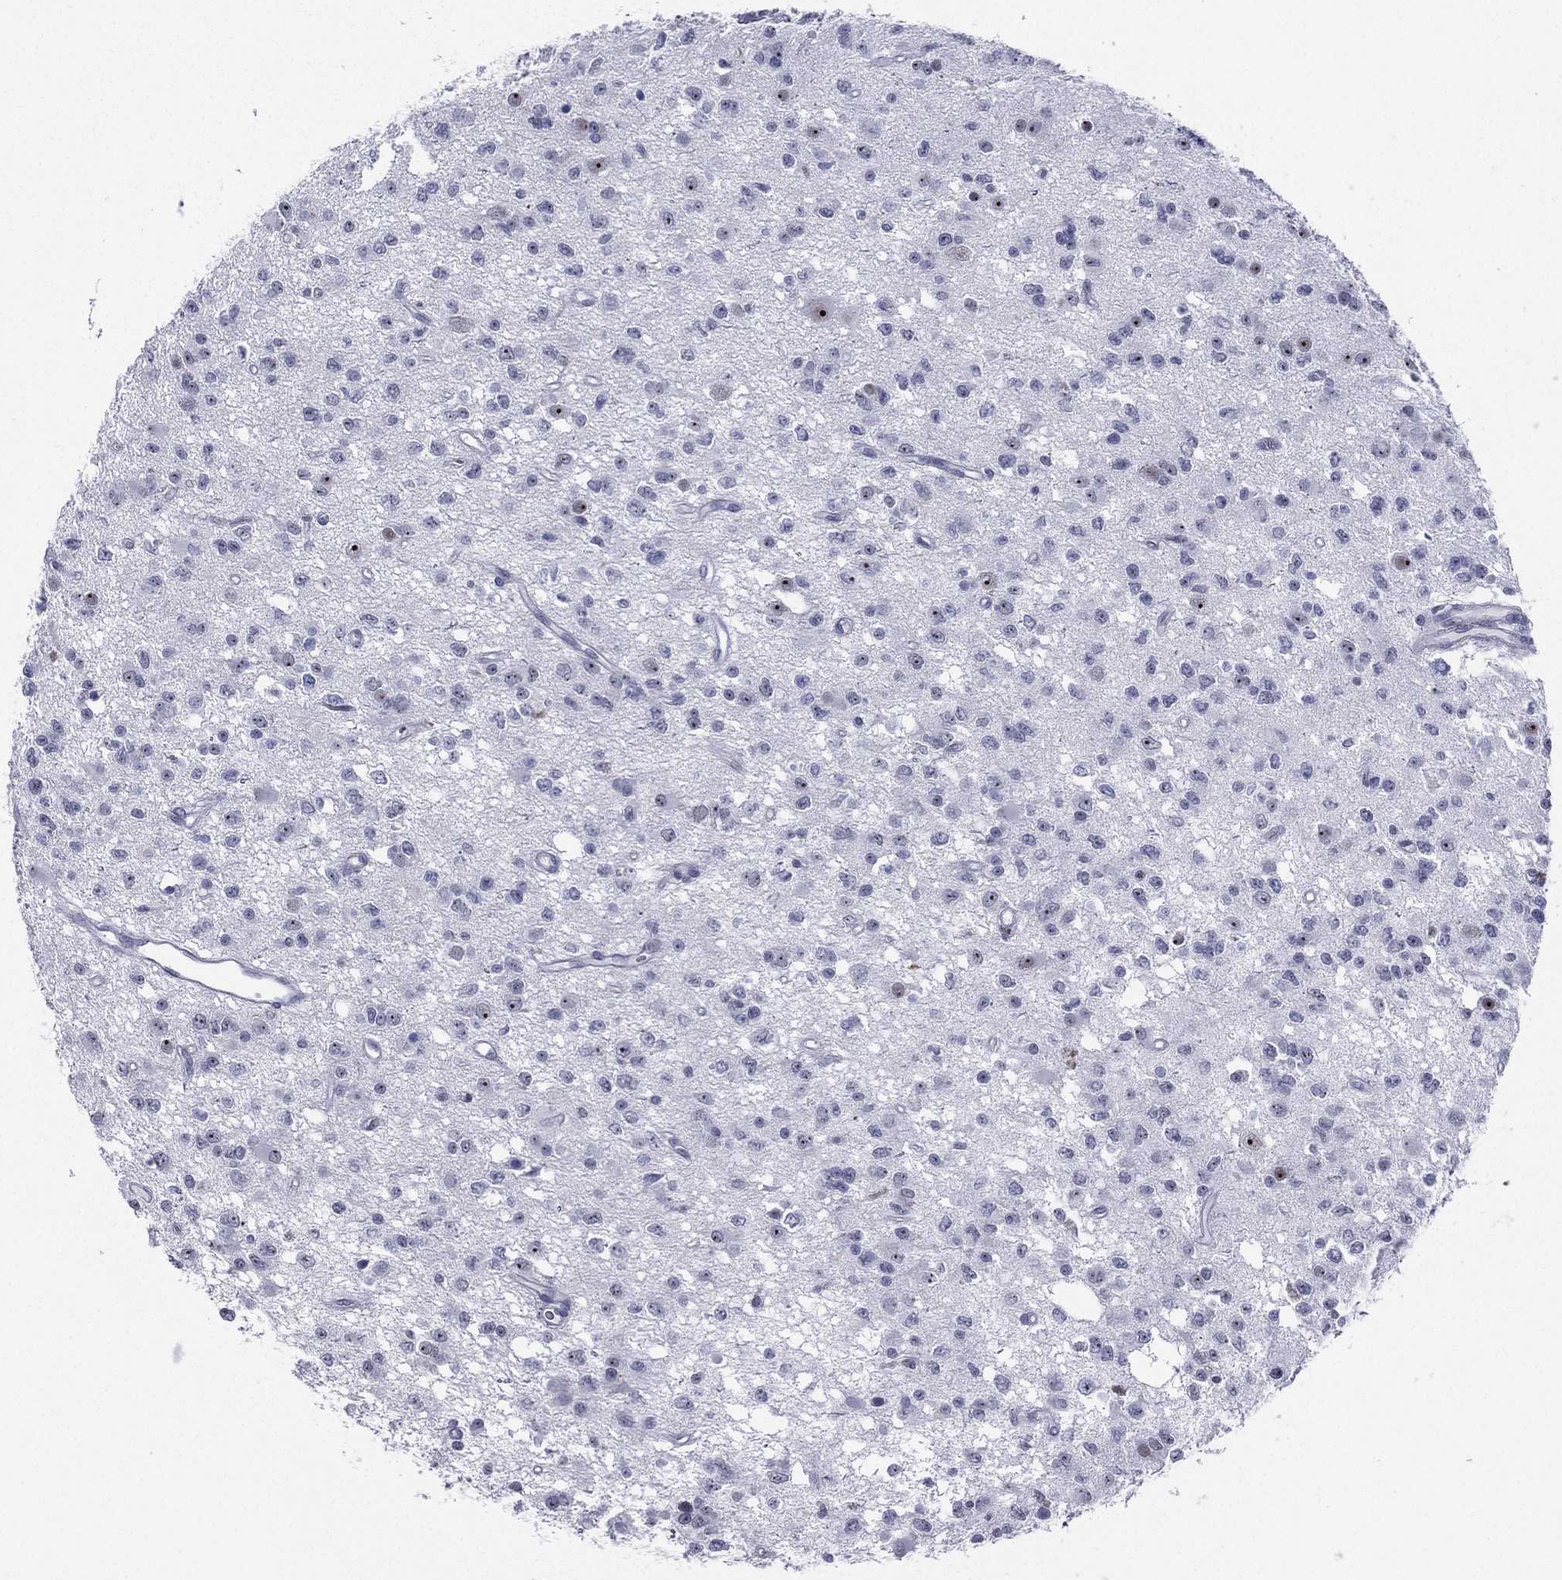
{"staining": {"intensity": "moderate", "quantity": "<25%", "location": "nuclear"}, "tissue": "glioma", "cell_type": "Tumor cells", "image_type": "cancer", "snomed": [{"axis": "morphology", "description": "Glioma, malignant, Low grade"}, {"axis": "topography", "description": "Brain"}], "caption": "An image of human glioma stained for a protein demonstrates moderate nuclear brown staining in tumor cells.", "gene": "CD22", "patient": {"sex": "female", "age": 45}}